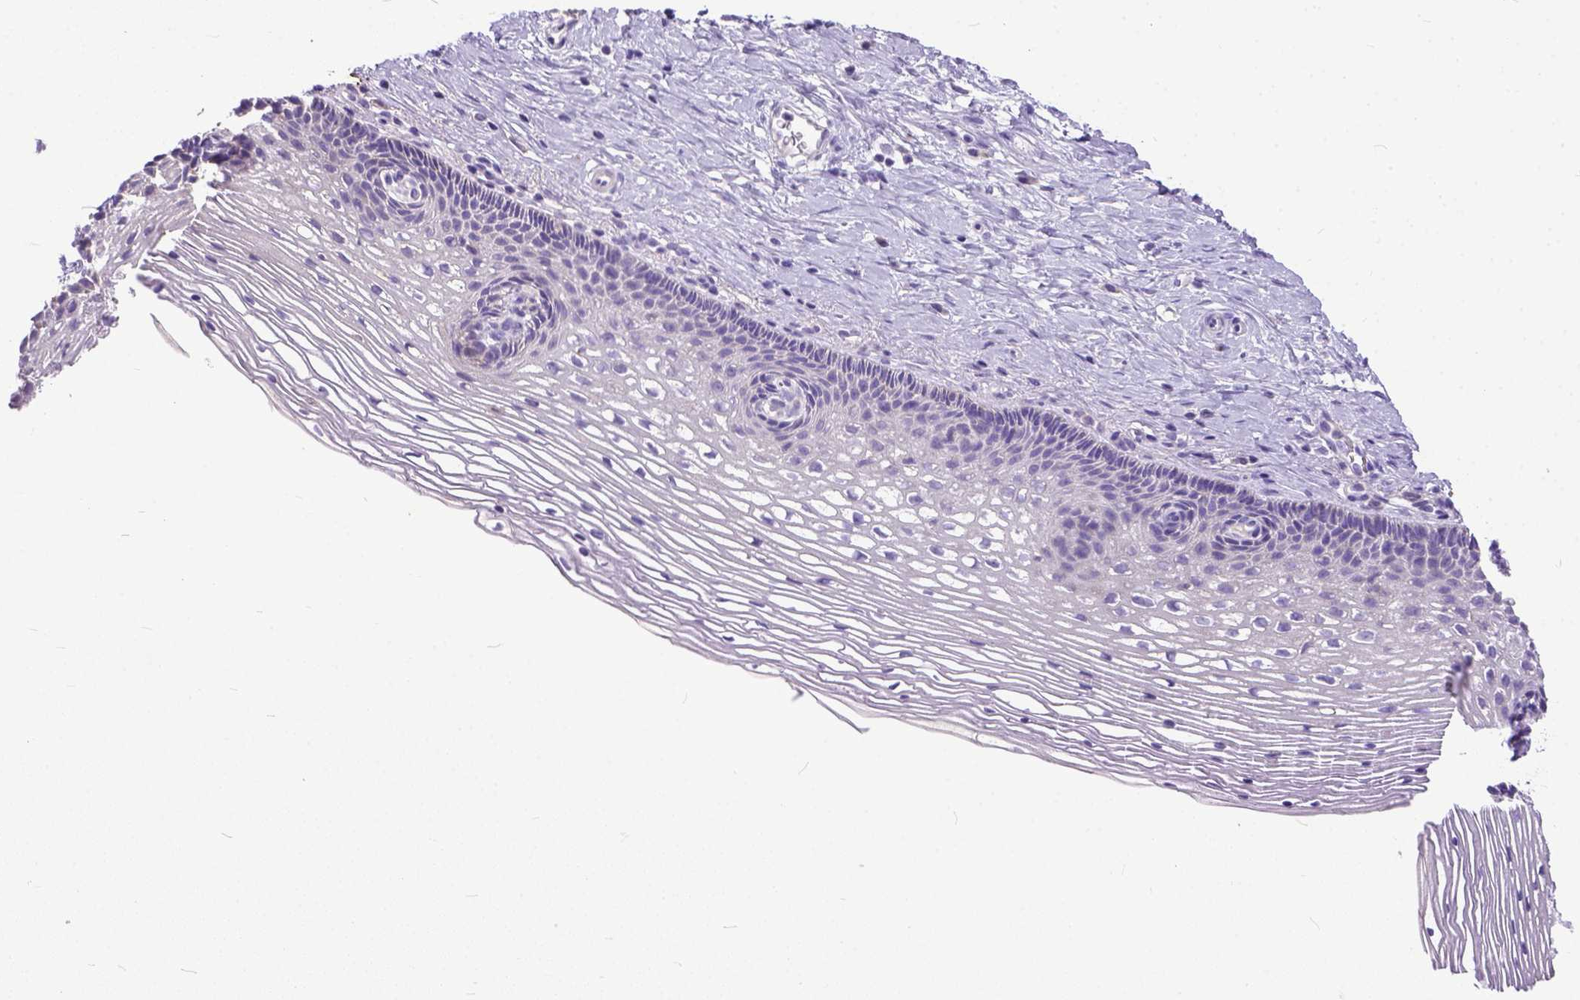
{"staining": {"intensity": "negative", "quantity": "none", "location": "none"}, "tissue": "cervix", "cell_type": "Glandular cells", "image_type": "normal", "snomed": [{"axis": "morphology", "description": "Normal tissue, NOS"}, {"axis": "topography", "description": "Cervix"}], "caption": "IHC of unremarkable human cervix exhibits no staining in glandular cells.", "gene": "PLK5", "patient": {"sex": "female", "age": 34}}